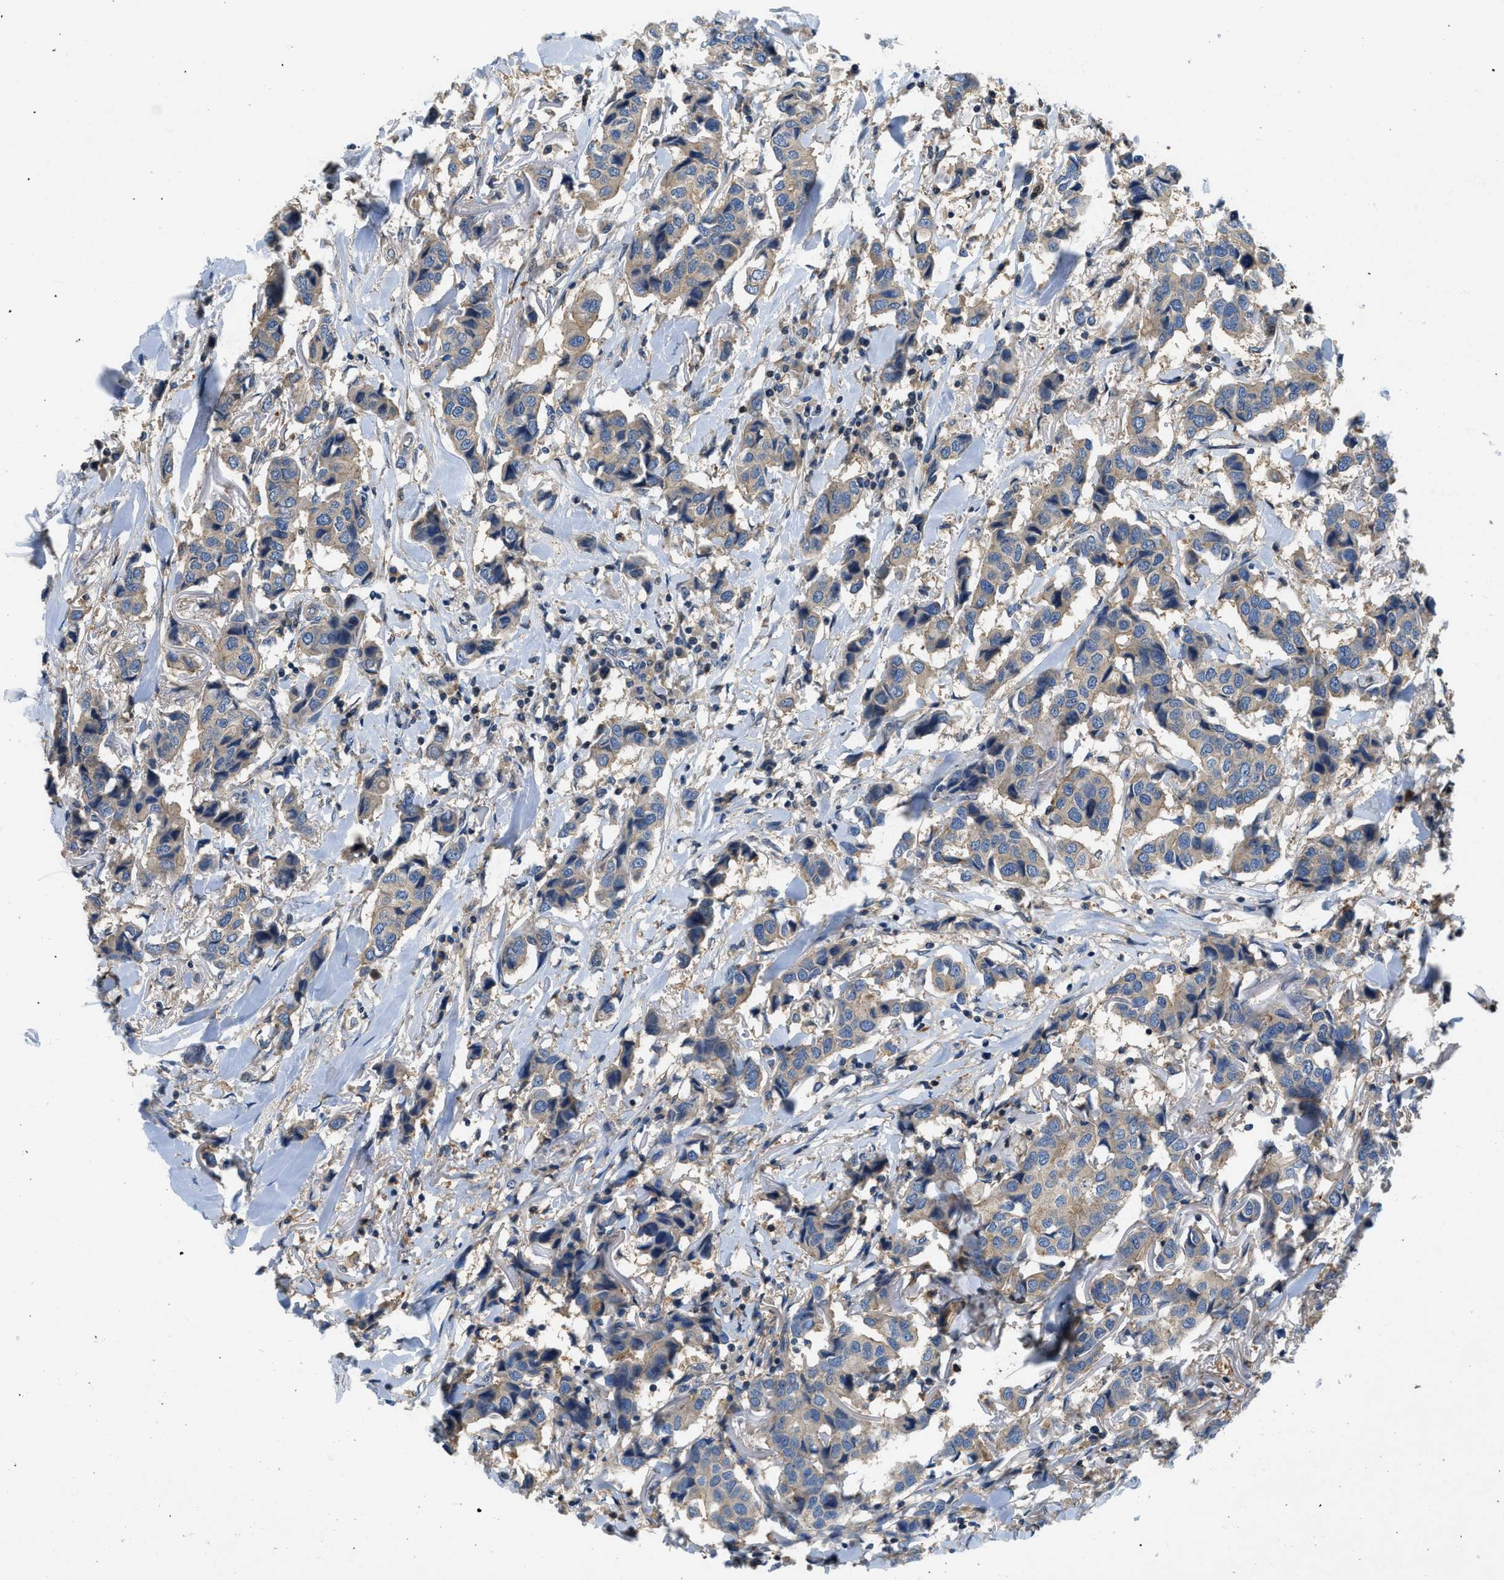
{"staining": {"intensity": "weak", "quantity": "25%-75%", "location": "cytoplasmic/membranous"}, "tissue": "breast cancer", "cell_type": "Tumor cells", "image_type": "cancer", "snomed": [{"axis": "morphology", "description": "Duct carcinoma"}, {"axis": "topography", "description": "Breast"}], "caption": "This is an image of immunohistochemistry (IHC) staining of intraductal carcinoma (breast), which shows weak positivity in the cytoplasmic/membranous of tumor cells.", "gene": "GPR31", "patient": {"sex": "female", "age": 80}}